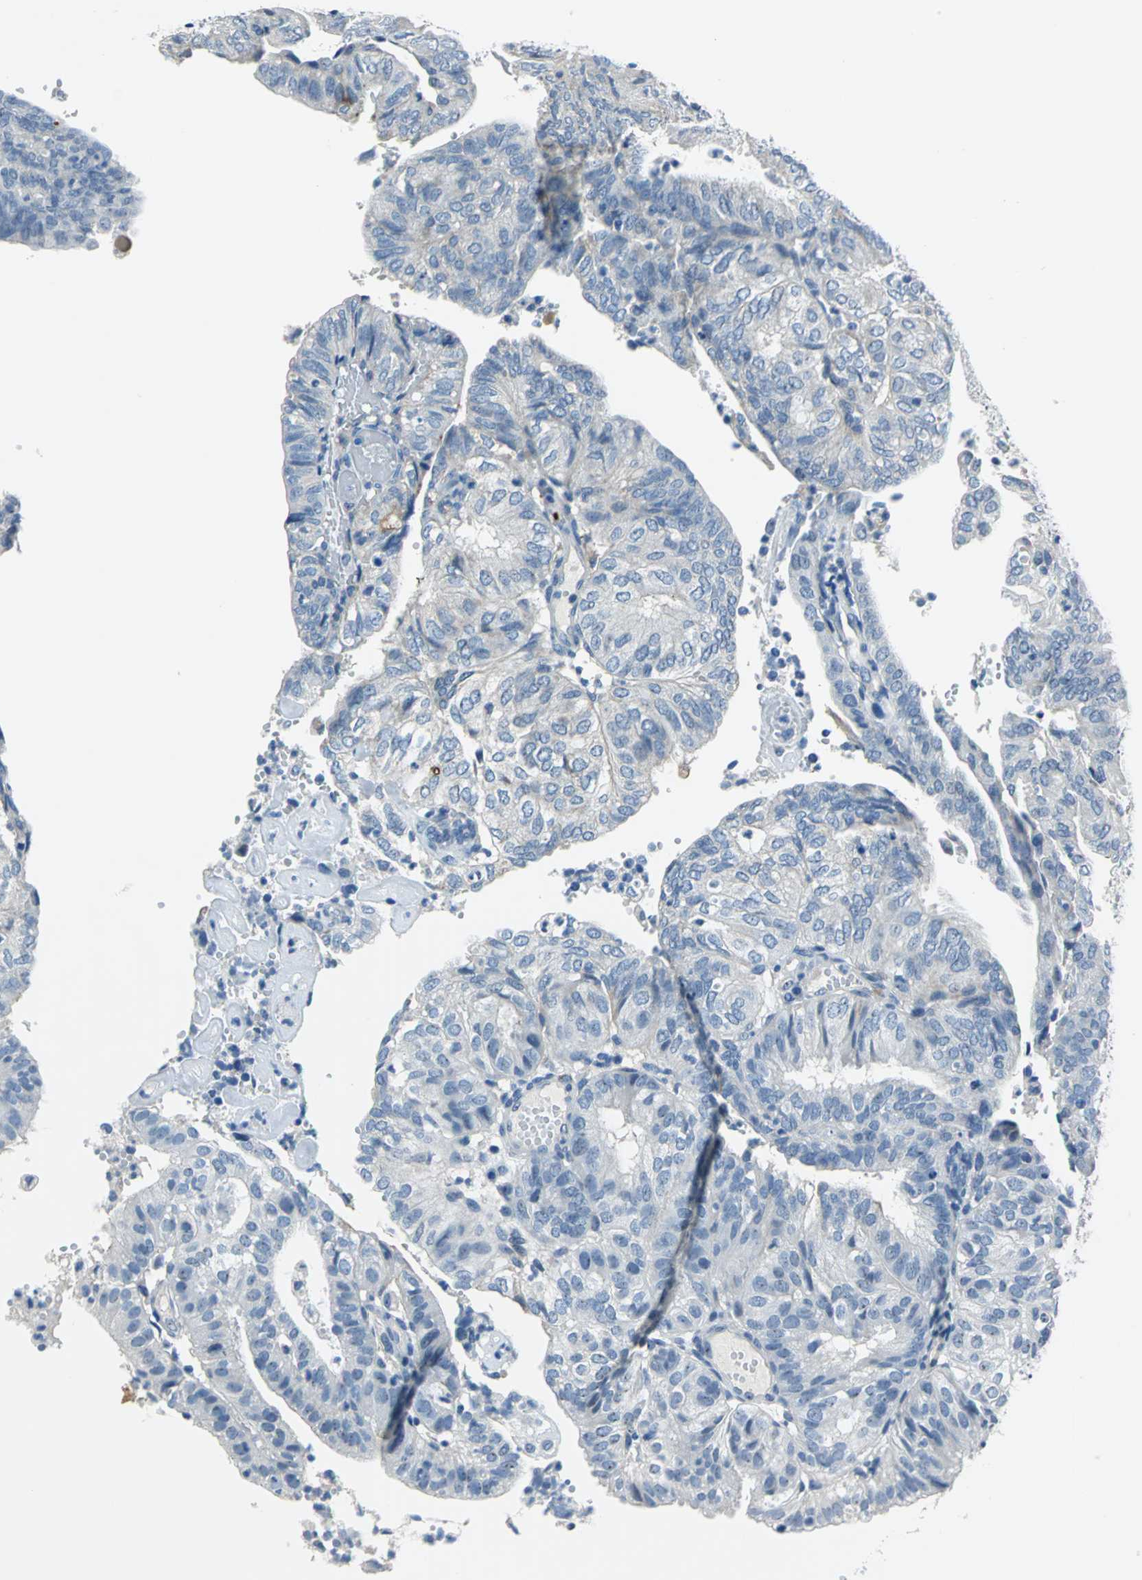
{"staining": {"intensity": "strong", "quantity": "<25%", "location": "cytoplasmic/membranous"}, "tissue": "endometrial cancer", "cell_type": "Tumor cells", "image_type": "cancer", "snomed": [{"axis": "morphology", "description": "Adenocarcinoma, NOS"}, {"axis": "topography", "description": "Uterus"}], "caption": "The image reveals staining of endometrial cancer (adenocarcinoma), revealing strong cytoplasmic/membranous protein positivity (brown color) within tumor cells. Ihc stains the protein of interest in brown and the nuclei are stained blue.", "gene": "MUC4", "patient": {"sex": "female", "age": 60}}